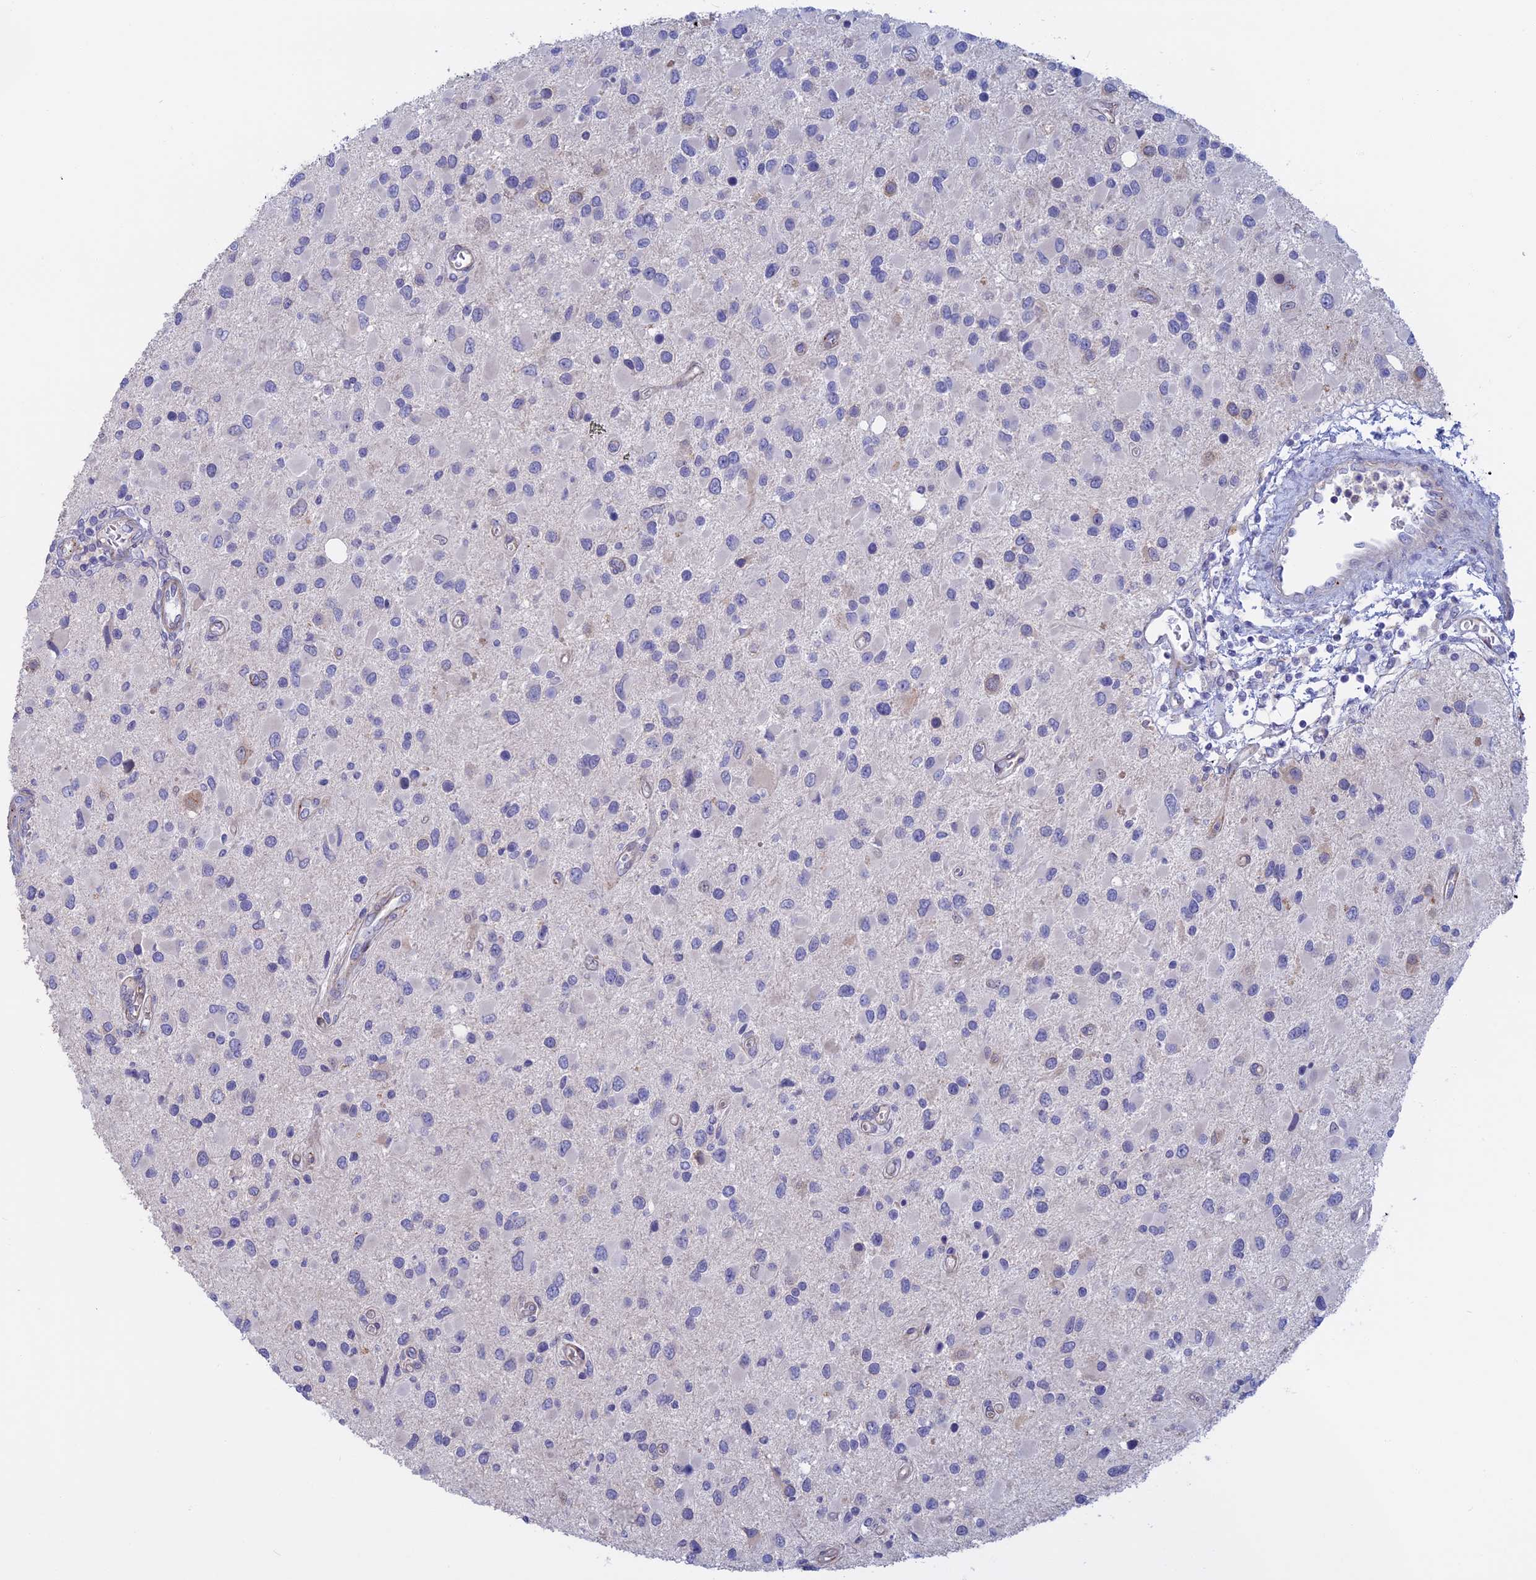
{"staining": {"intensity": "negative", "quantity": "none", "location": "none"}, "tissue": "glioma", "cell_type": "Tumor cells", "image_type": "cancer", "snomed": [{"axis": "morphology", "description": "Glioma, malignant, High grade"}, {"axis": "topography", "description": "Brain"}], "caption": "Tumor cells show no significant protein expression in glioma. (DAB (3,3'-diaminobenzidine) immunohistochemistry, high magnification).", "gene": "SLC2A6", "patient": {"sex": "male", "age": 53}}